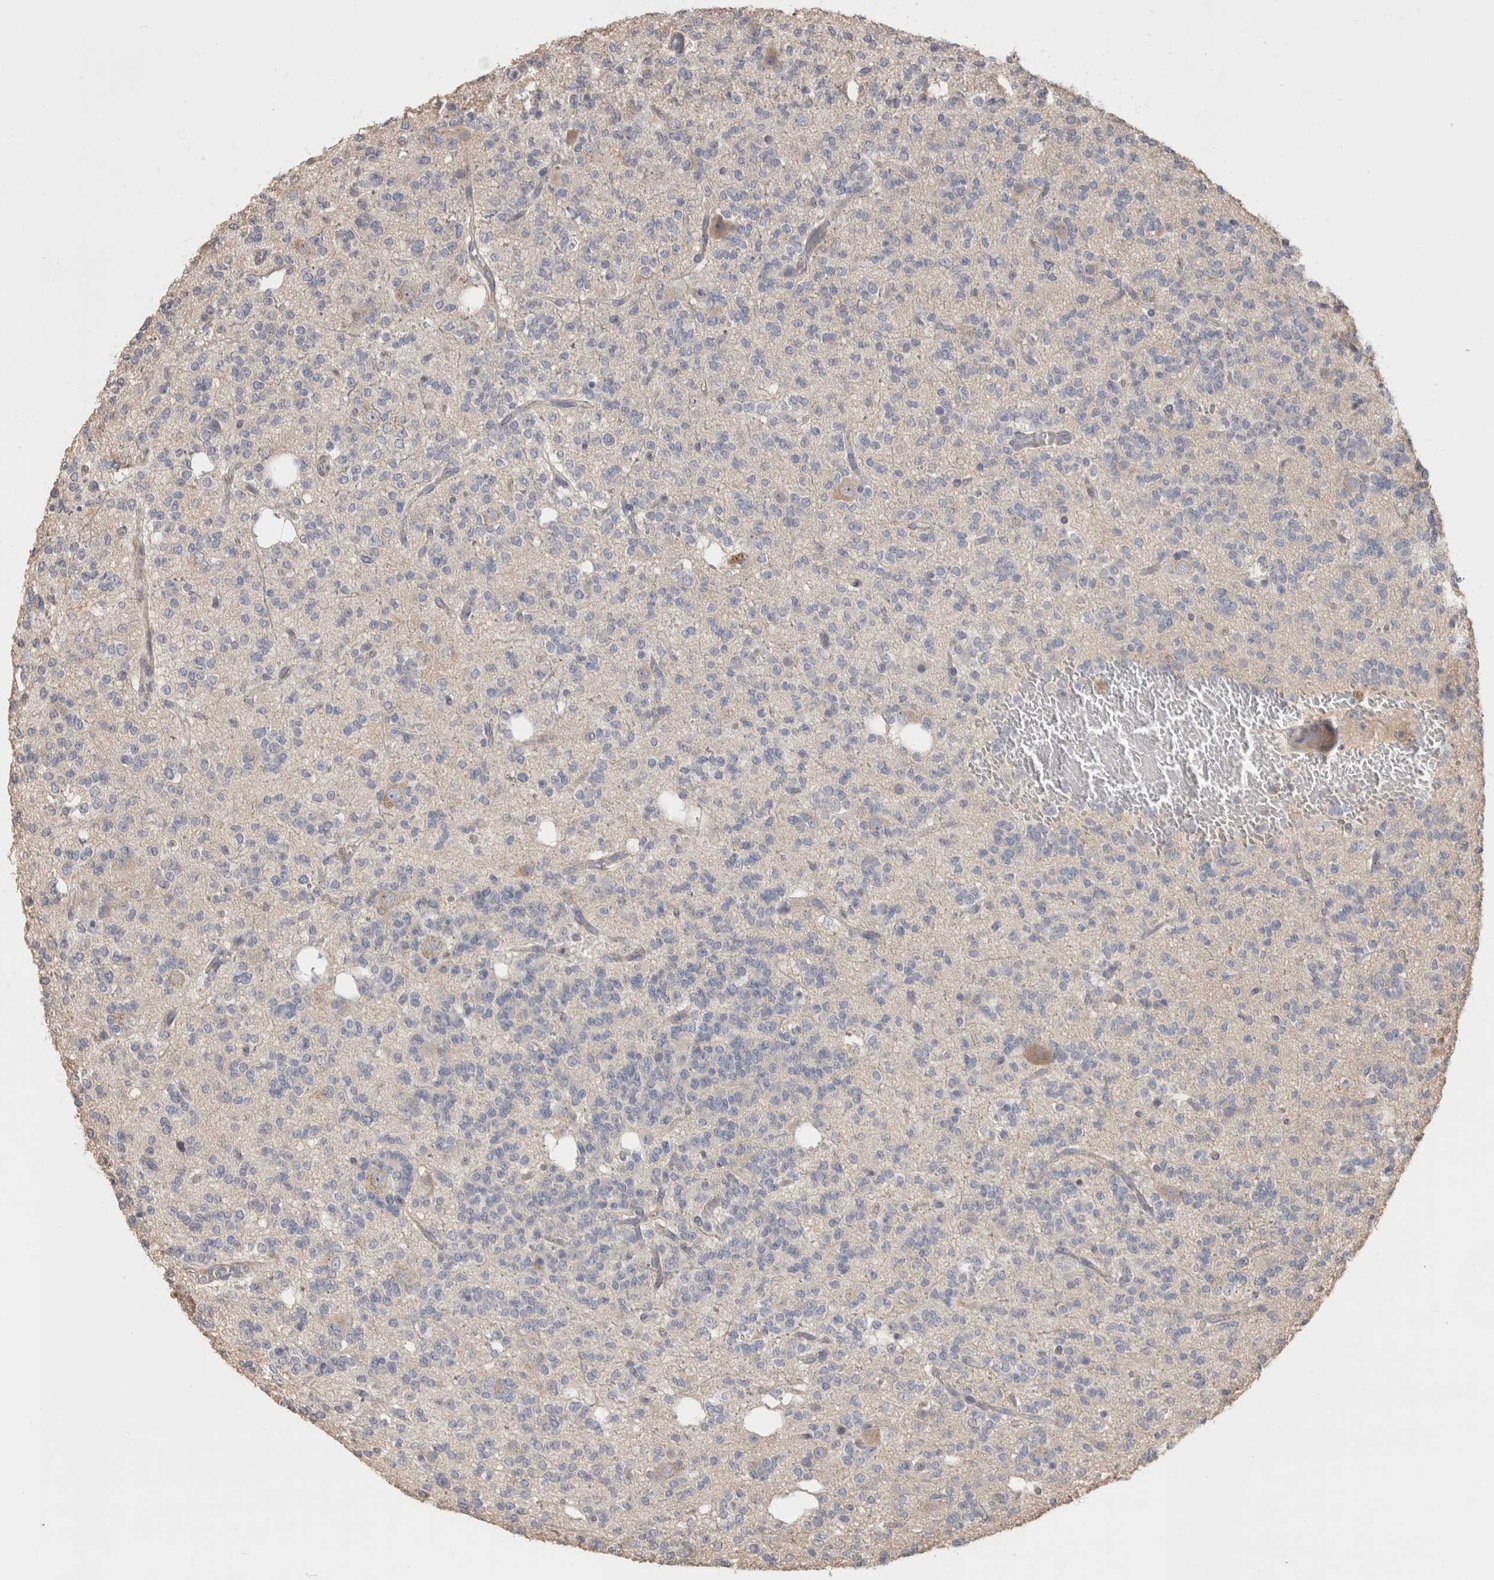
{"staining": {"intensity": "negative", "quantity": "none", "location": "none"}, "tissue": "glioma", "cell_type": "Tumor cells", "image_type": "cancer", "snomed": [{"axis": "morphology", "description": "Glioma, malignant, Low grade"}, {"axis": "topography", "description": "Brain"}], "caption": "This is a micrograph of immunohistochemistry staining of glioma, which shows no expression in tumor cells.", "gene": "CLIP1", "patient": {"sex": "male", "age": 38}}